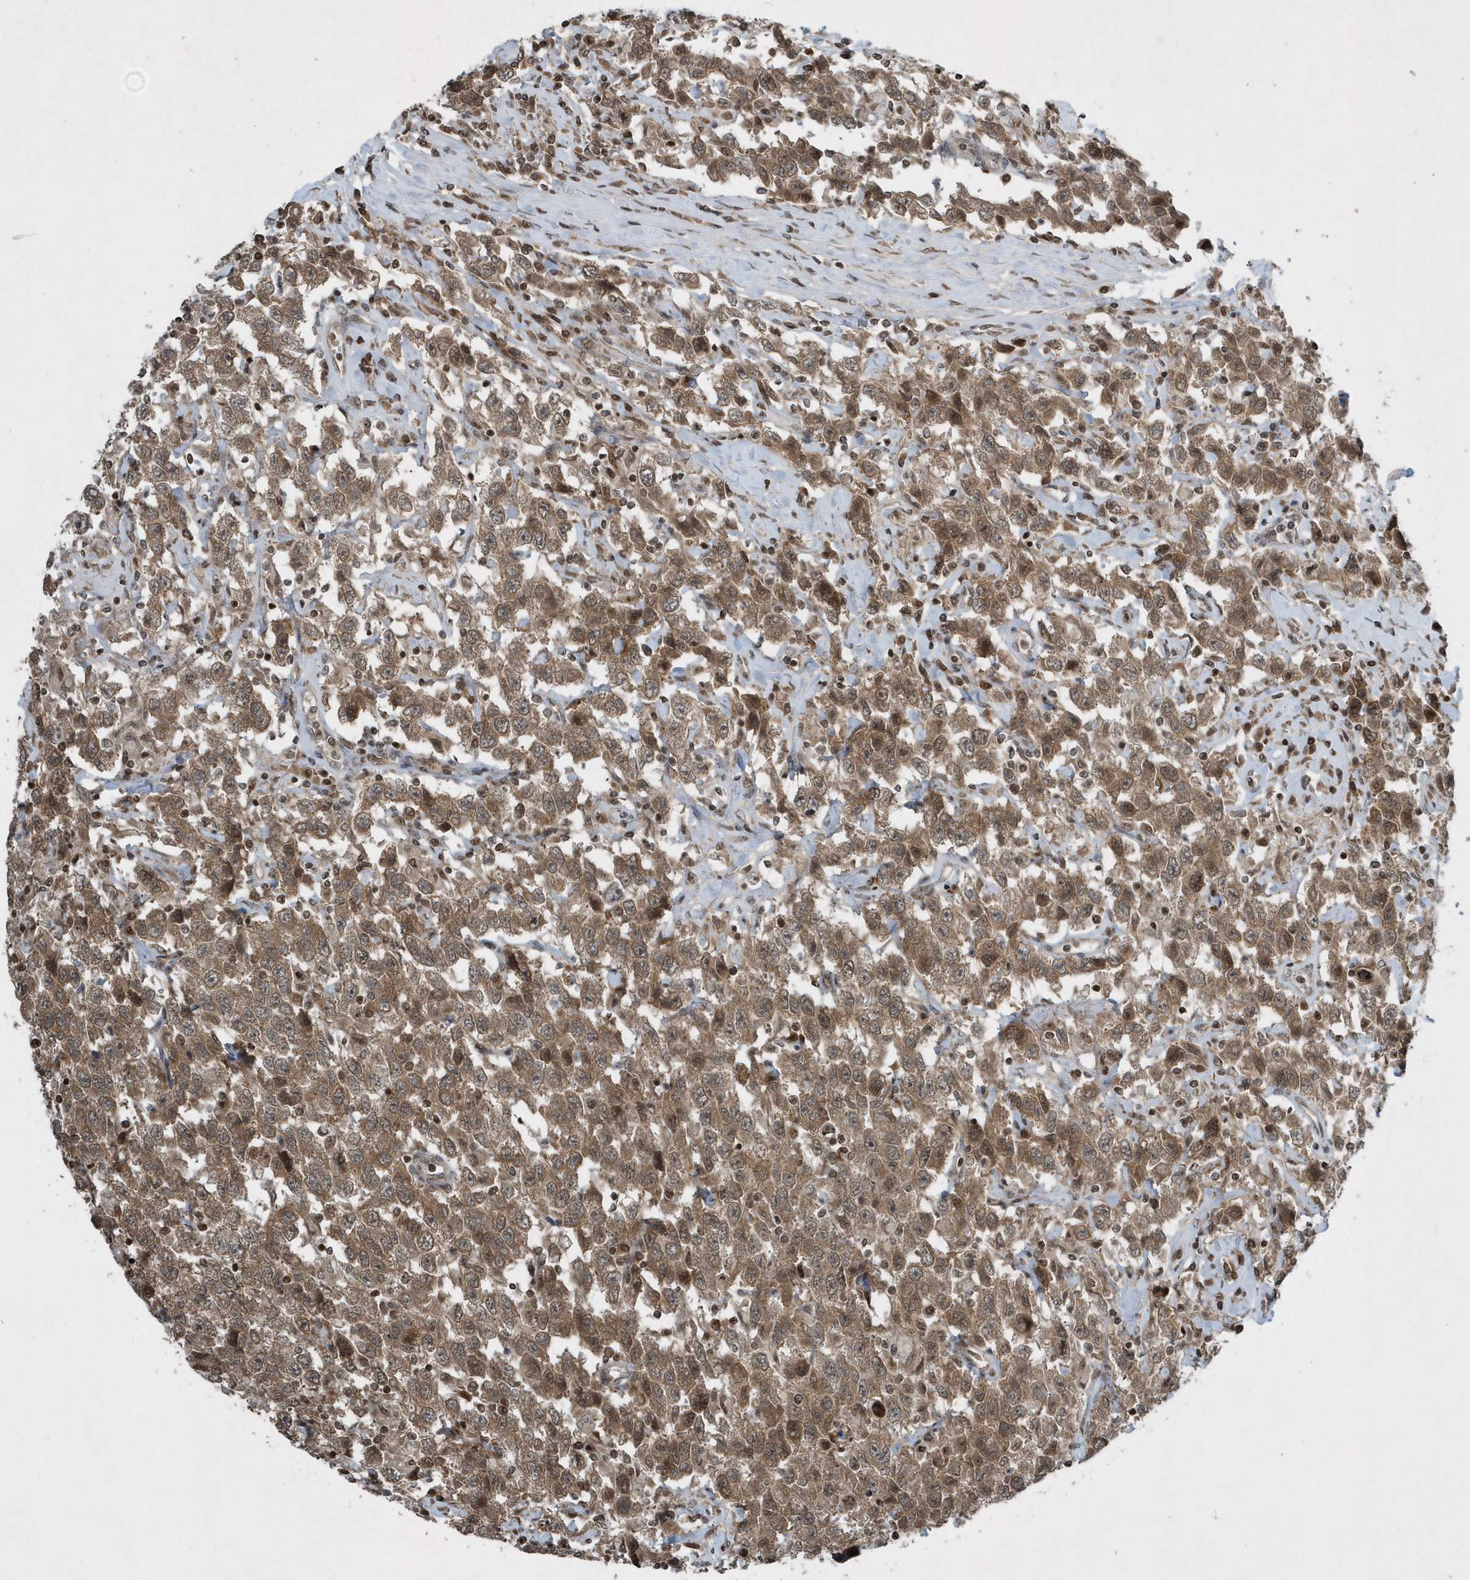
{"staining": {"intensity": "moderate", "quantity": ">75%", "location": "cytoplasmic/membranous"}, "tissue": "testis cancer", "cell_type": "Tumor cells", "image_type": "cancer", "snomed": [{"axis": "morphology", "description": "Seminoma, NOS"}, {"axis": "topography", "description": "Testis"}], "caption": "Tumor cells demonstrate moderate cytoplasmic/membranous expression in approximately >75% of cells in testis cancer.", "gene": "EIF2B1", "patient": {"sex": "male", "age": 41}}